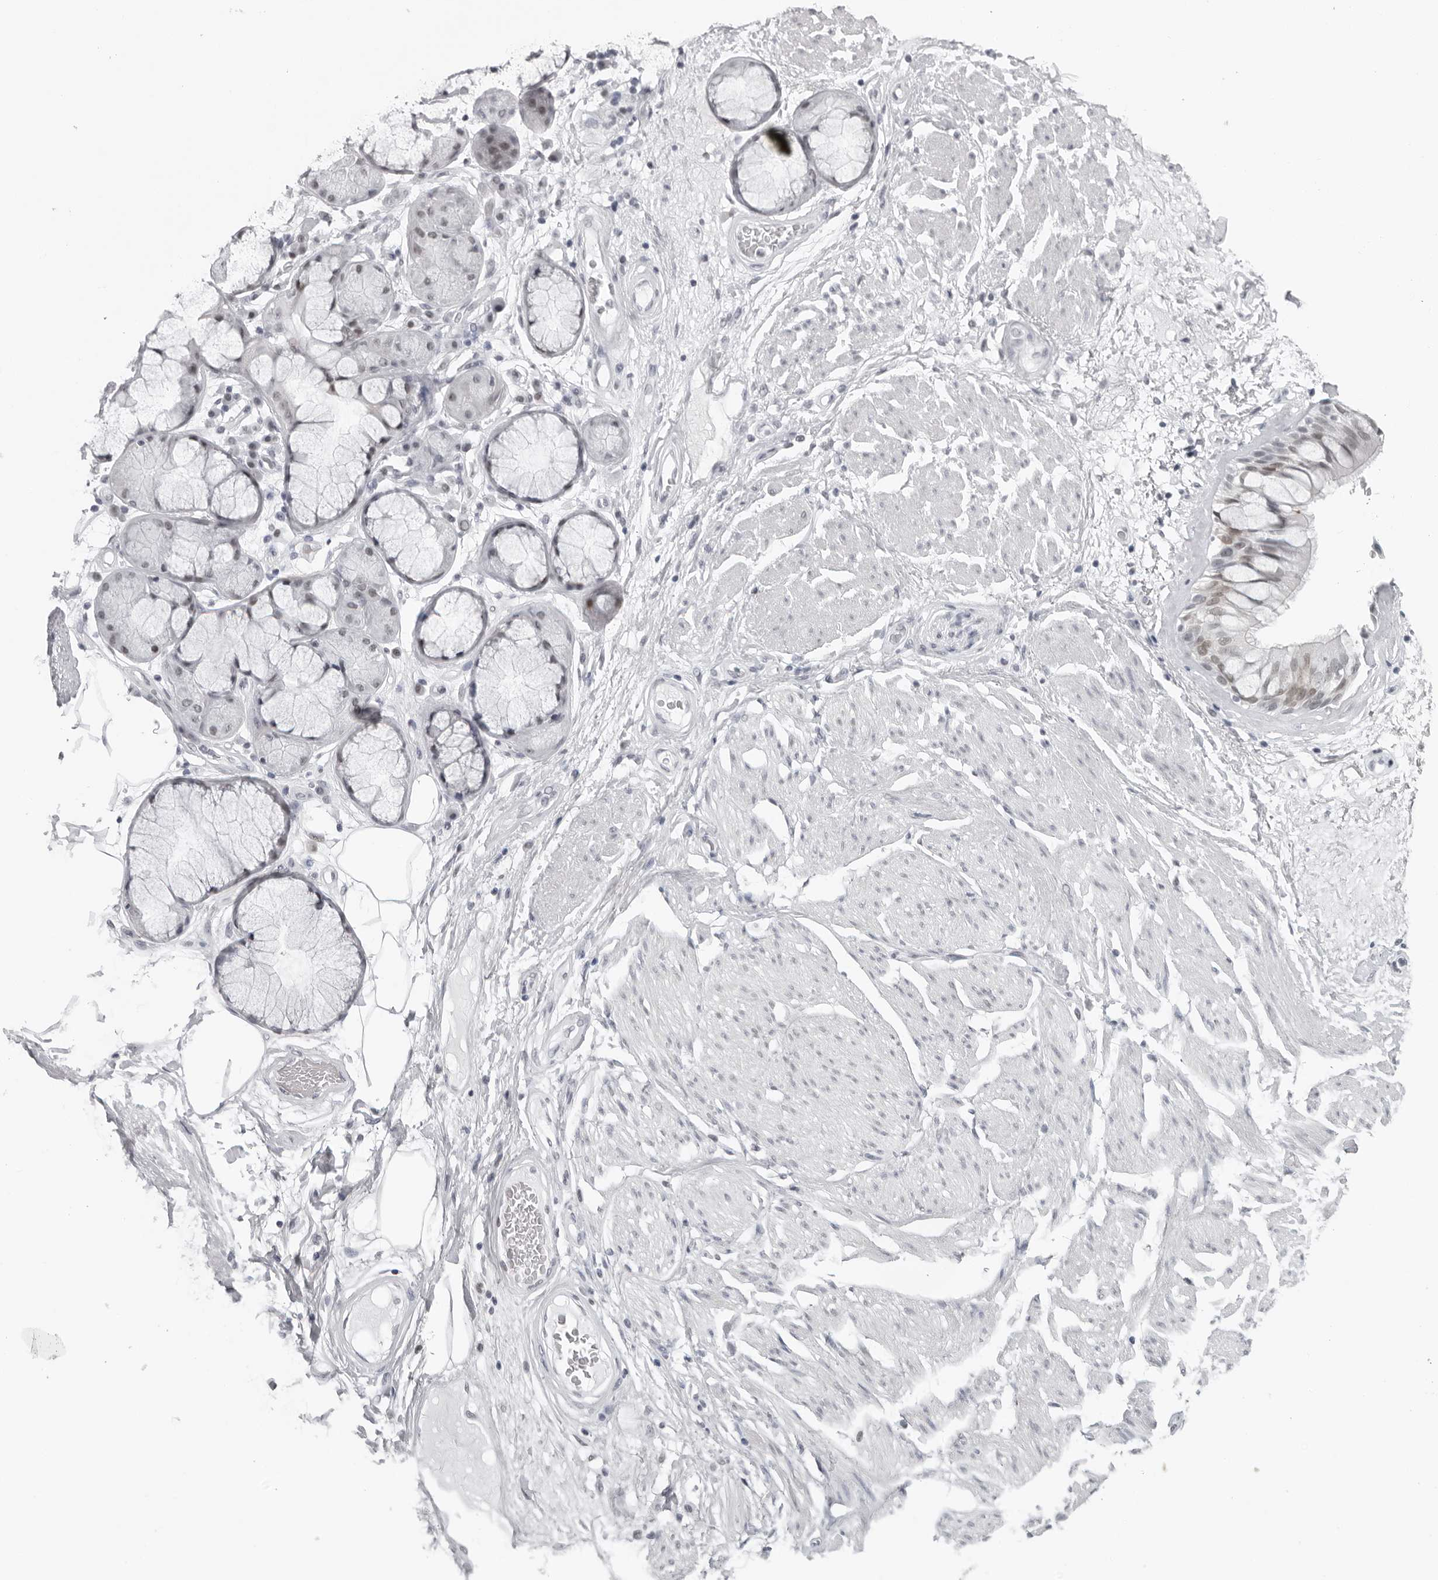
{"staining": {"intensity": "negative", "quantity": "none", "location": "none"}, "tissue": "adipose tissue", "cell_type": "Adipocytes", "image_type": "normal", "snomed": [{"axis": "morphology", "description": "Normal tissue, NOS"}, {"axis": "topography", "description": "Bronchus"}], "caption": "Photomicrograph shows no significant protein positivity in adipocytes of benign adipose tissue. The staining is performed using DAB (3,3'-diaminobenzidine) brown chromogen with nuclei counter-stained in using hematoxylin.", "gene": "ESPN", "patient": {"sex": "male", "age": 66}}